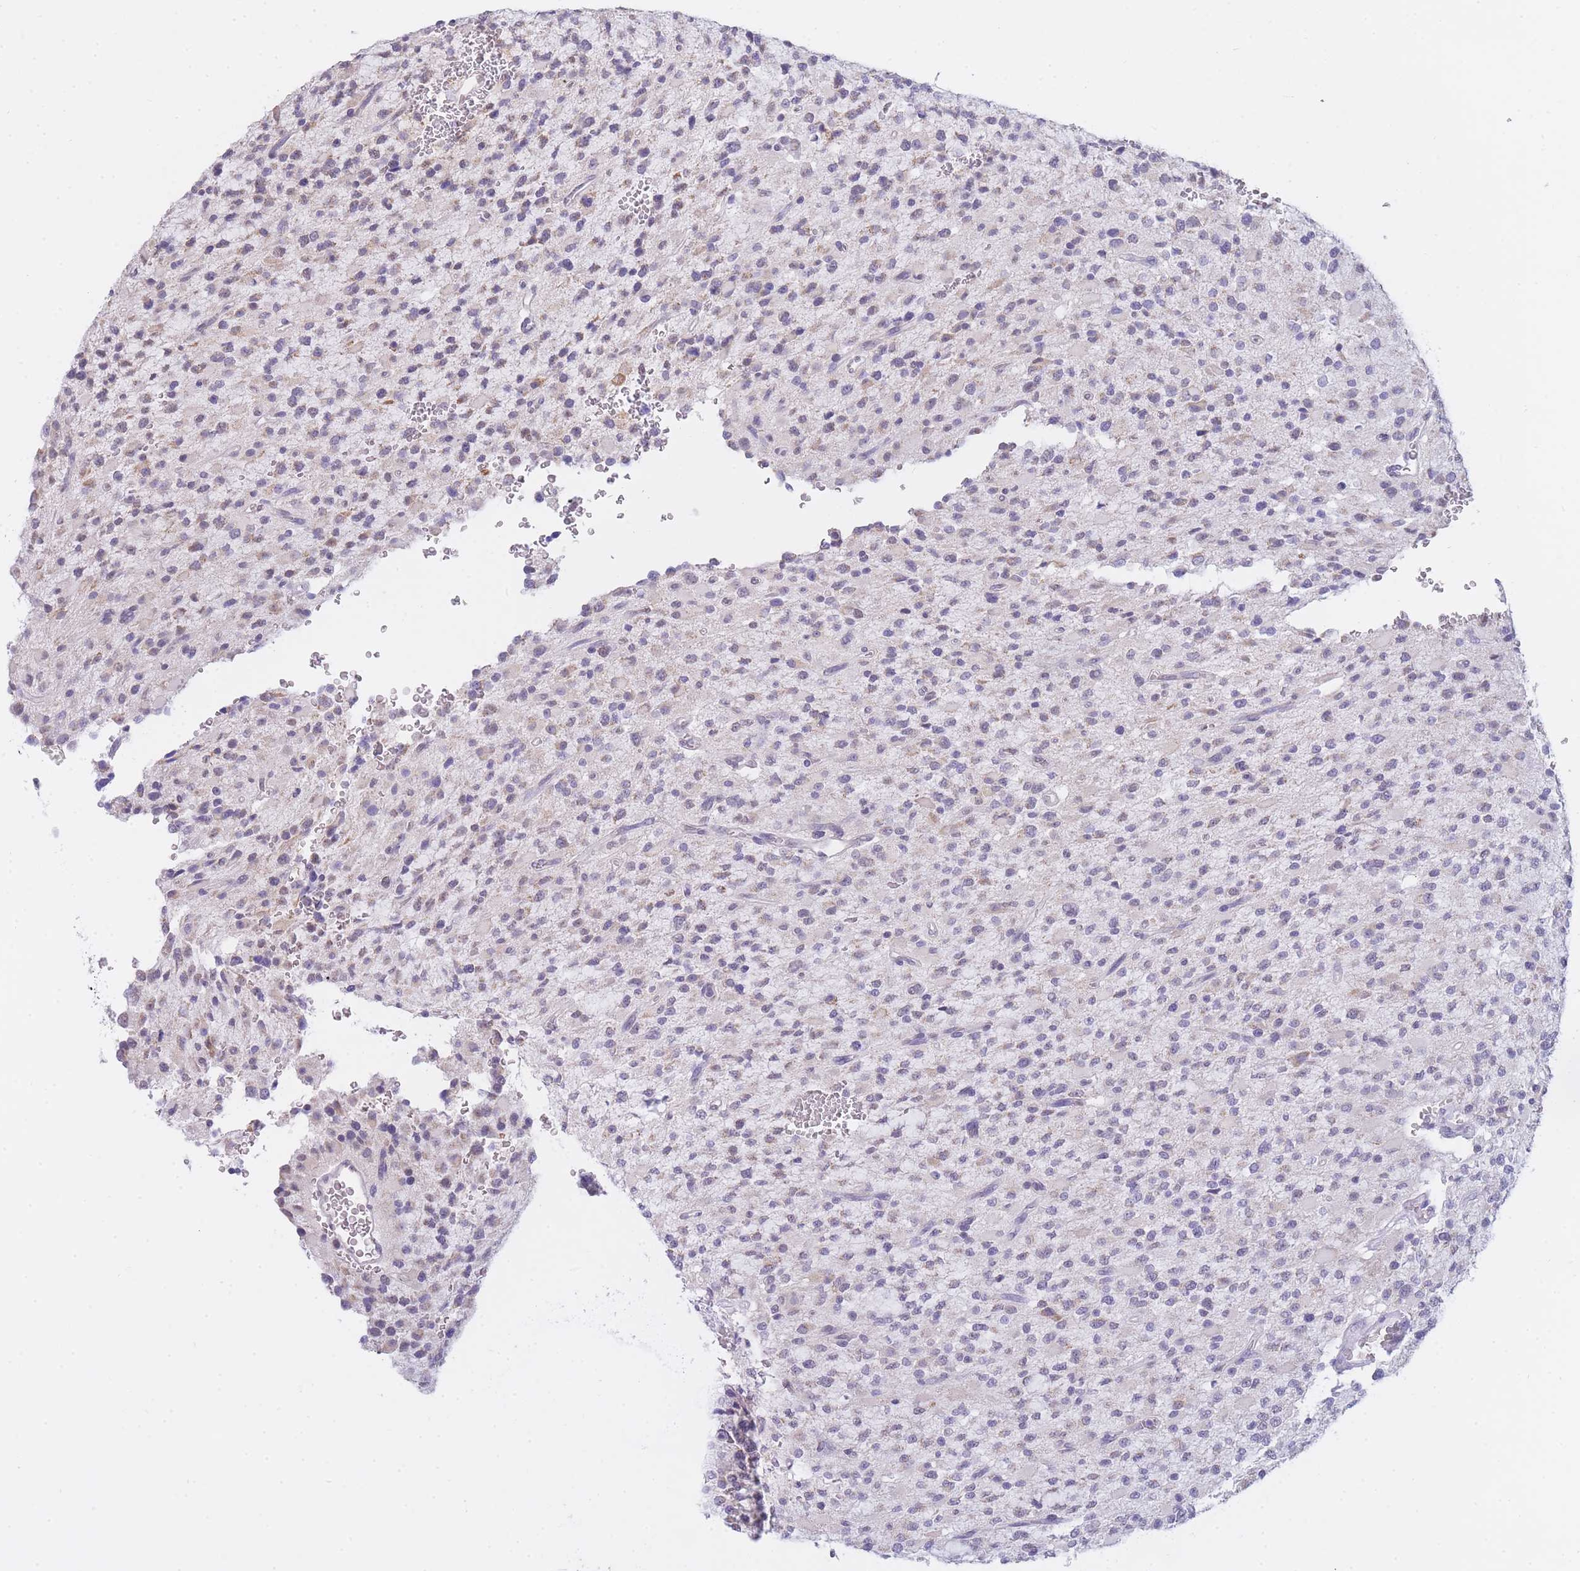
{"staining": {"intensity": "weak", "quantity": "<25%", "location": "nuclear"}, "tissue": "glioma", "cell_type": "Tumor cells", "image_type": "cancer", "snomed": [{"axis": "morphology", "description": "Glioma, malignant, High grade"}, {"axis": "topography", "description": "Brain"}], "caption": "DAB immunohistochemical staining of human glioma exhibits no significant staining in tumor cells.", "gene": "FRAT2", "patient": {"sex": "male", "age": 34}}